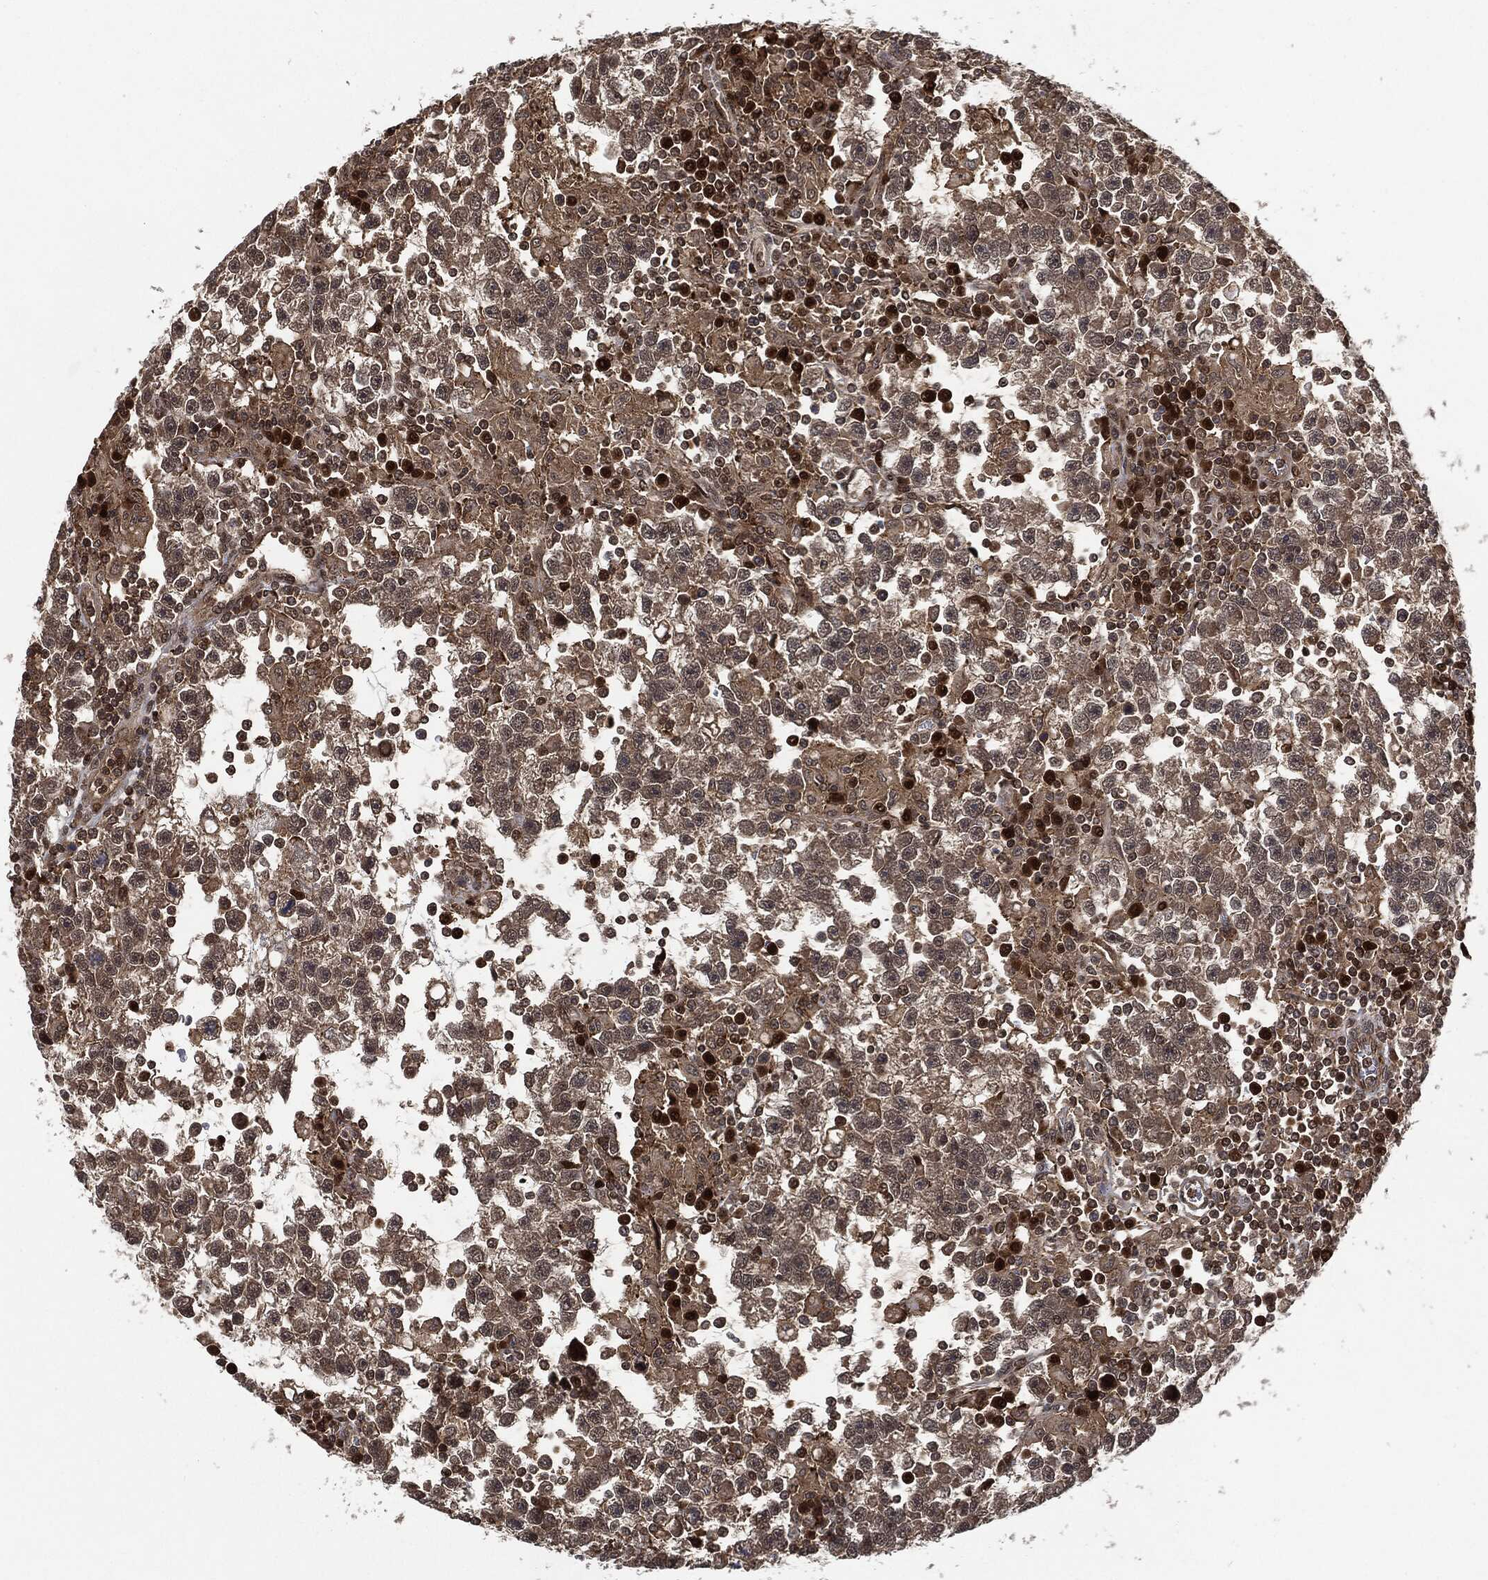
{"staining": {"intensity": "weak", "quantity": "25%-75%", "location": "cytoplasmic/membranous,nuclear"}, "tissue": "testis cancer", "cell_type": "Tumor cells", "image_type": "cancer", "snomed": [{"axis": "morphology", "description": "Seminoma, NOS"}, {"axis": "topography", "description": "Testis"}], "caption": "Seminoma (testis) stained for a protein (brown) displays weak cytoplasmic/membranous and nuclear positive positivity in about 25%-75% of tumor cells.", "gene": "CUTA", "patient": {"sex": "male", "age": 47}}